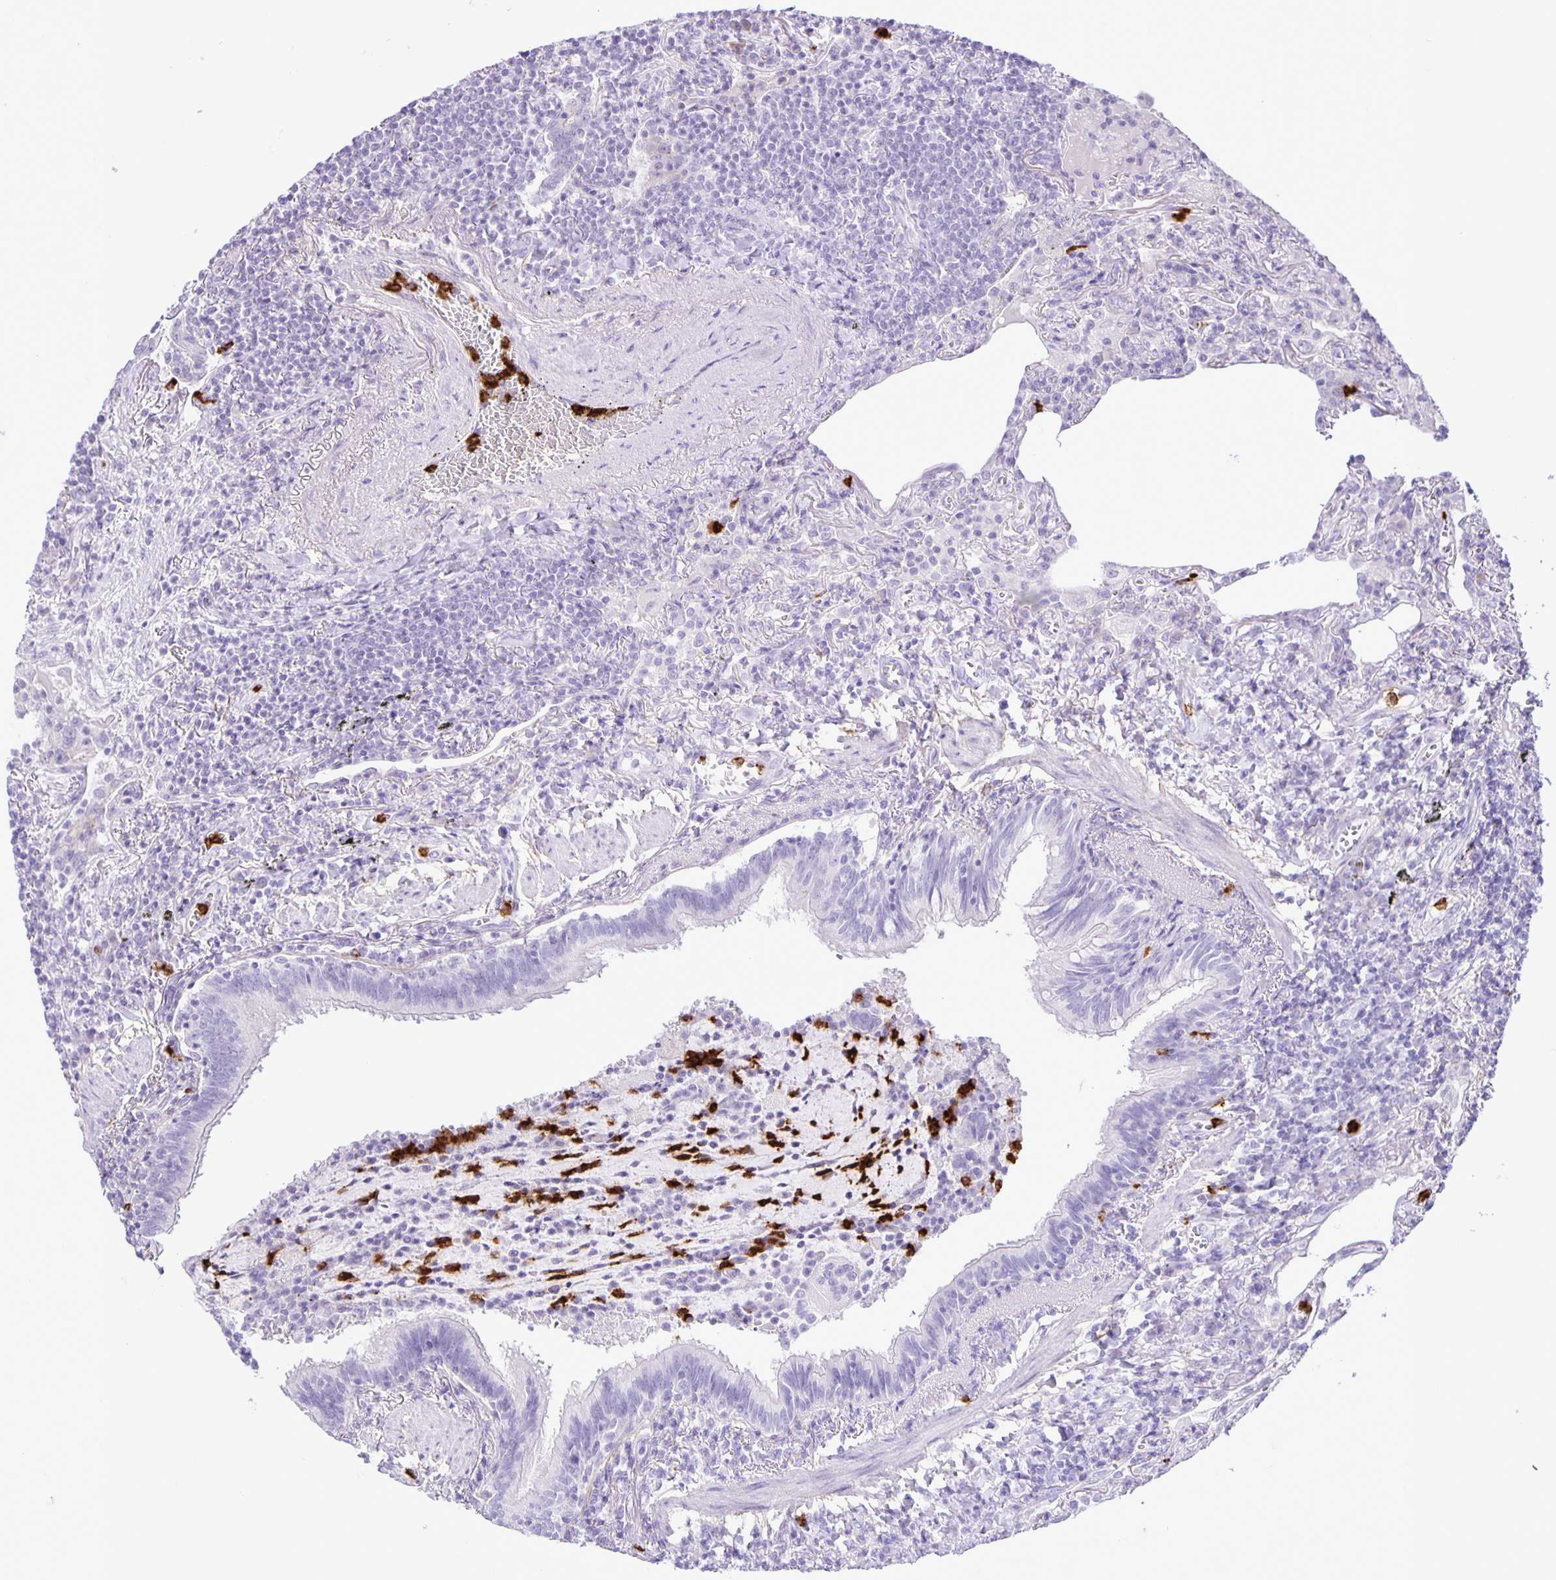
{"staining": {"intensity": "negative", "quantity": "none", "location": "none"}, "tissue": "lymphoma", "cell_type": "Tumor cells", "image_type": "cancer", "snomed": [{"axis": "morphology", "description": "Malignant lymphoma, non-Hodgkin's type, Low grade"}, {"axis": "topography", "description": "Lung"}], "caption": "Human lymphoma stained for a protein using immunohistochemistry displays no positivity in tumor cells.", "gene": "ADCK1", "patient": {"sex": "female", "age": 71}}